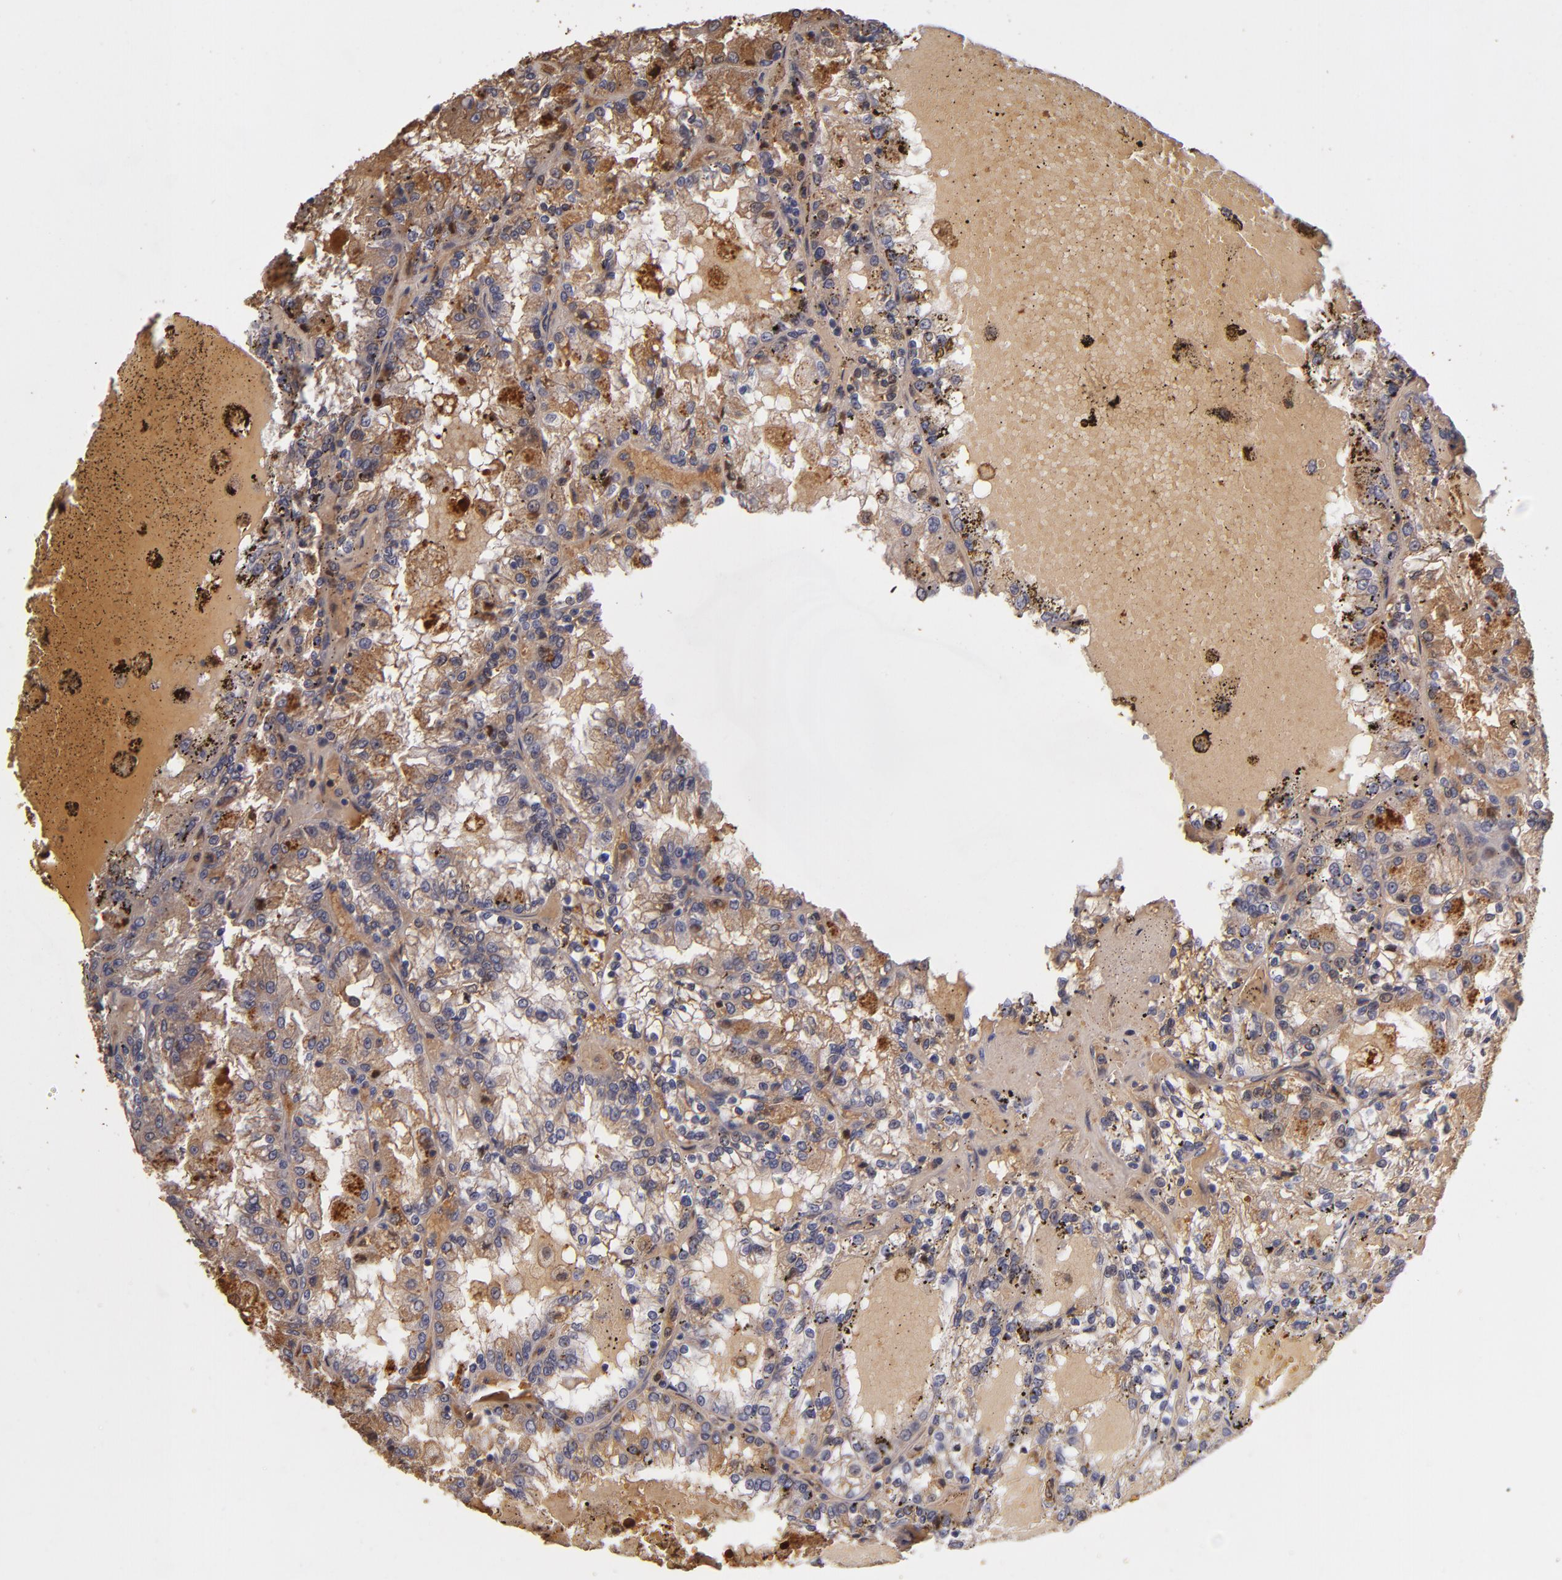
{"staining": {"intensity": "strong", "quantity": ">75%", "location": "cytoplasmic/membranous"}, "tissue": "renal cancer", "cell_type": "Tumor cells", "image_type": "cancer", "snomed": [{"axis": "morphology", "description": "Adenocarcinoma, NOS"}, {"axis": "topography", "description": "Kidney"}], "caption": "Protein expression analysis of renal adenocarcinoma displays strong cytoplasmic/membranous expression in approximately >75% of tumor cells. Using DAB (3,3'-diaminobenzidine) (brown) and hematoxylin (blue) stains, captured at high magnification using brightfield microscopy.", "gene": "PTS", "patient": {"sex": "female", "age": 56}}